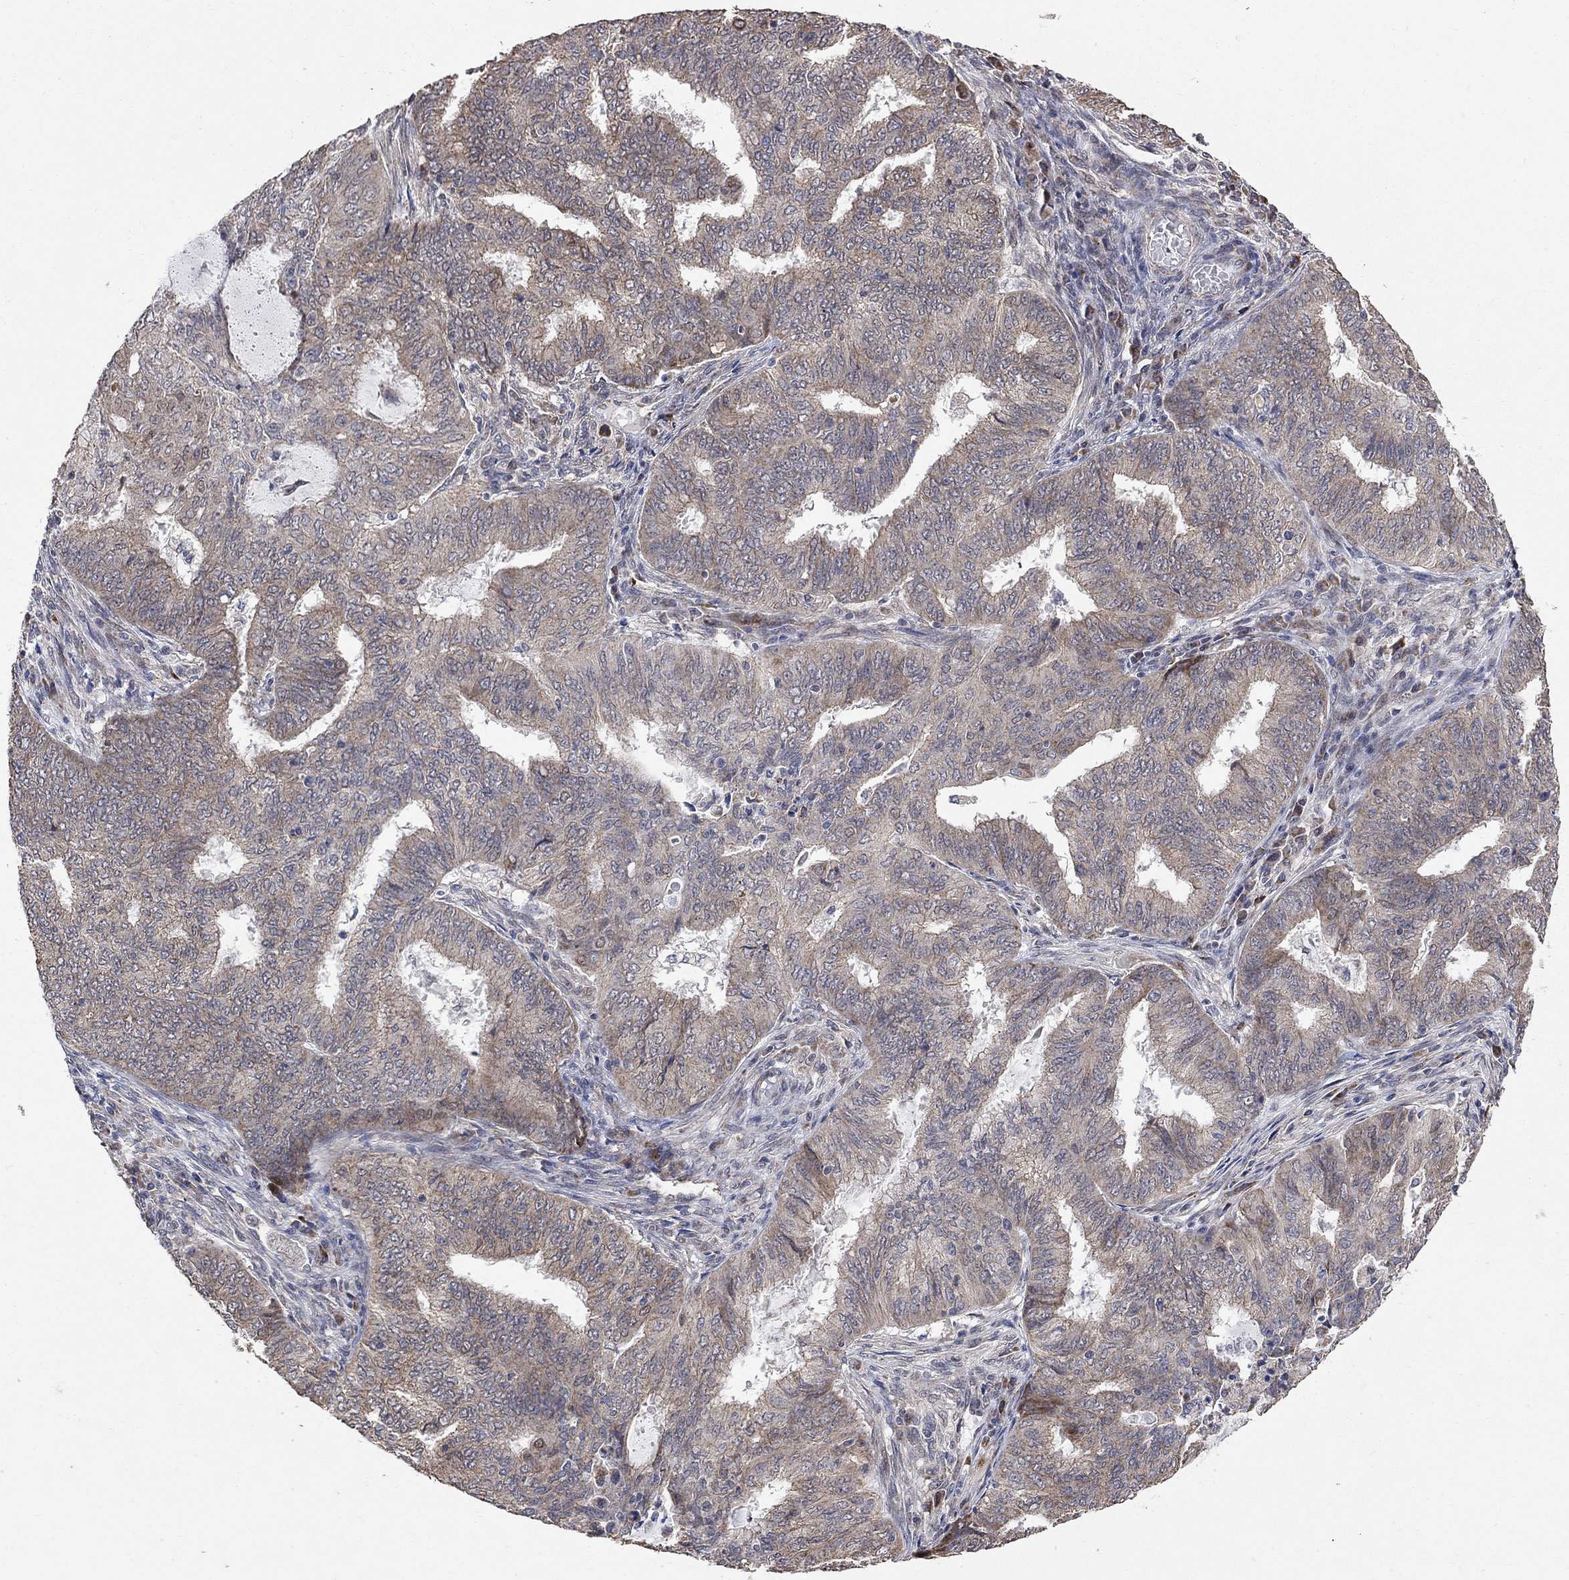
{"staining": {"intensity": "moderate", "quantity": "<25%", "location": "cytoplasmic/membranous"}, "tissue": "endometrial cancer", "cell_type": "Tumor cells", "image_type": "cancer", "snomed": [{"axis": "morphology", "description": "Adenocarcinoma, NOS"}, {"axis": "topography", "description": "Endometrium"}], "caption": "Adenocarcinoma (endometrial) was stained to show a protein in brown. There is low levels of moderate cytoplasmic/membranous positivity in about <25% of tumor cells.", "gene": "ANKRA2", "patient": {"sex": "female", "age": 62}}